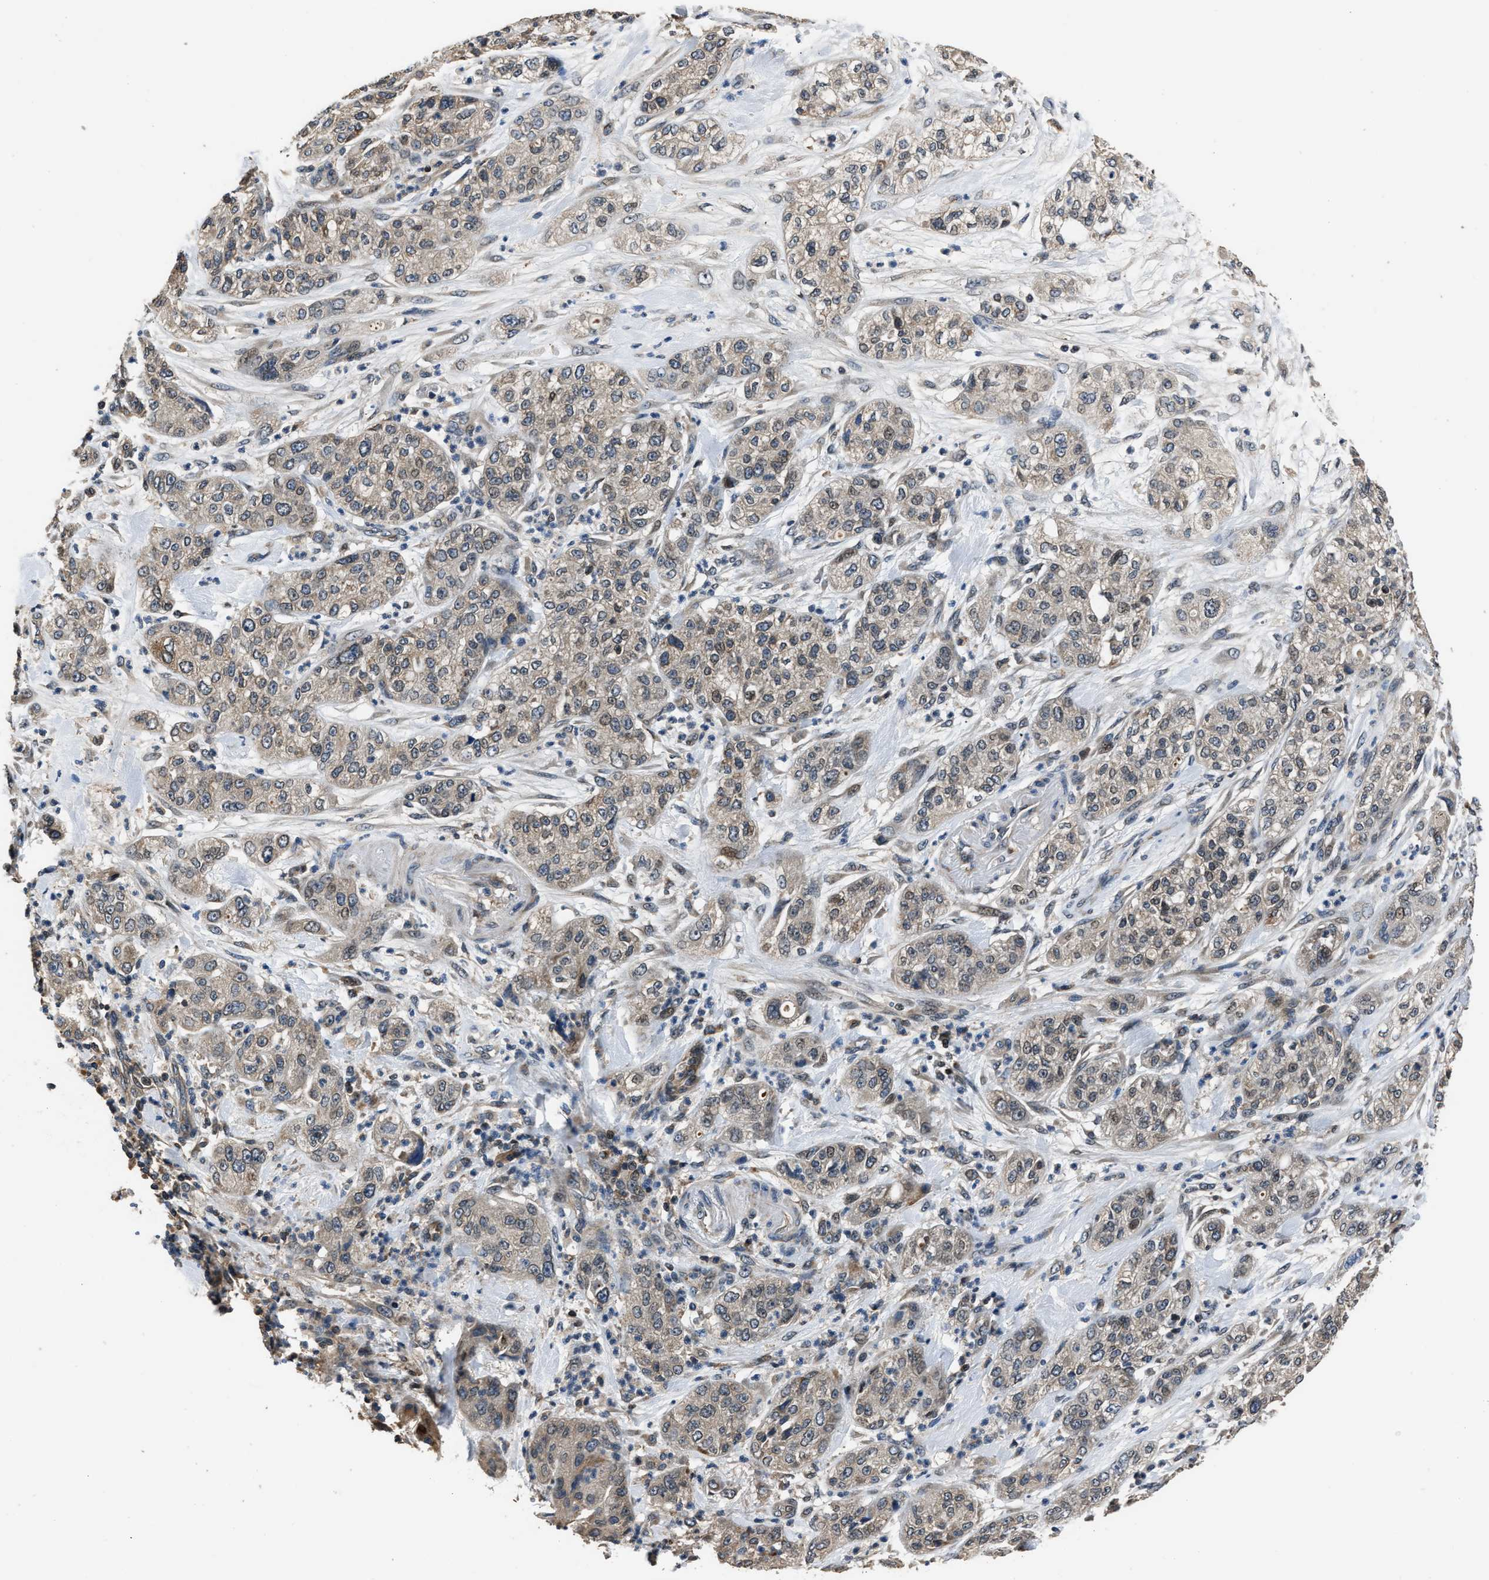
{"staining": {"intensity": "weak", "quantity": "25%-75%", "location": "cytoplasmic/membranous"}, "tissue": "pancreatic cancer", "cell_type": "Tumor cells", "image_type": "cancer", "snomed": [{"axis": "morphology", "description": "Adenocarcinoma, NOS"}, {"axis": "topography", "description": "Pancreas"}], "caption": "Pancreatic adenocarcinoma was stained to show a protein in brown. There is low levels of weak cytoplasmic/membranous expression in approximately 25%-75% of tumor cells. Immunohistochemistry stains the protein of interest in brown and the nuclei are stained blue.", "gene": "TNRC18", "patient": {"sex": "female", "age": 78}}